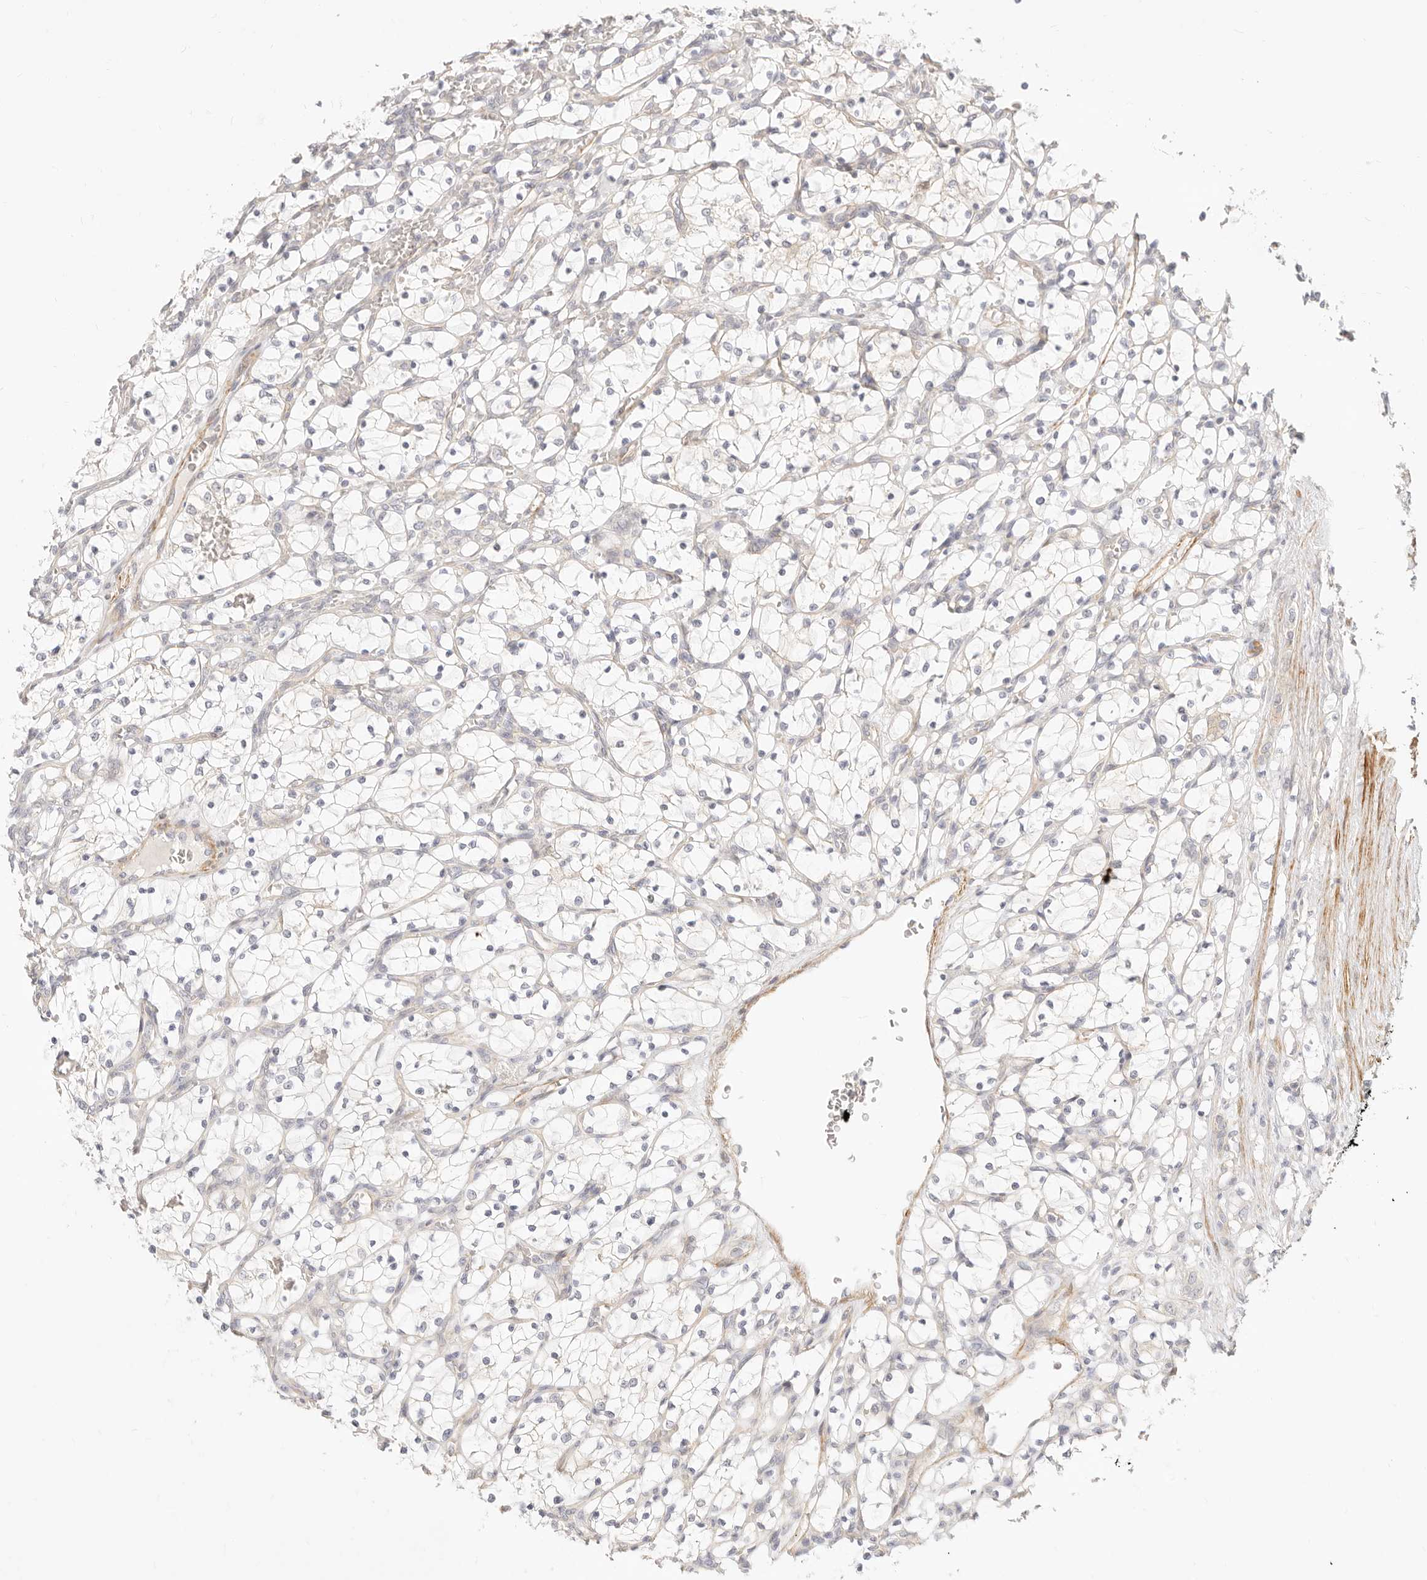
{"staining": {"intensity": "negative", "quantity": "none", "location": "none"}, "tissue": "renal cancer", "cell_type": "Tumor cells", "image_type": "cancer", "snomed": [{"axis": "morphology", "description": "Adenocarcinoma, NOS"}, {"axis": "topography", "description": "Kidney"}], "caption": "DAB (3,3'-diaminobenzidine) immunohistochemical staining of human renal adenocarcinoma demonstrates no significant expression in tumor cells.", "gene": "UBXN10", "patient": {"sex": "female", "age": 69}}